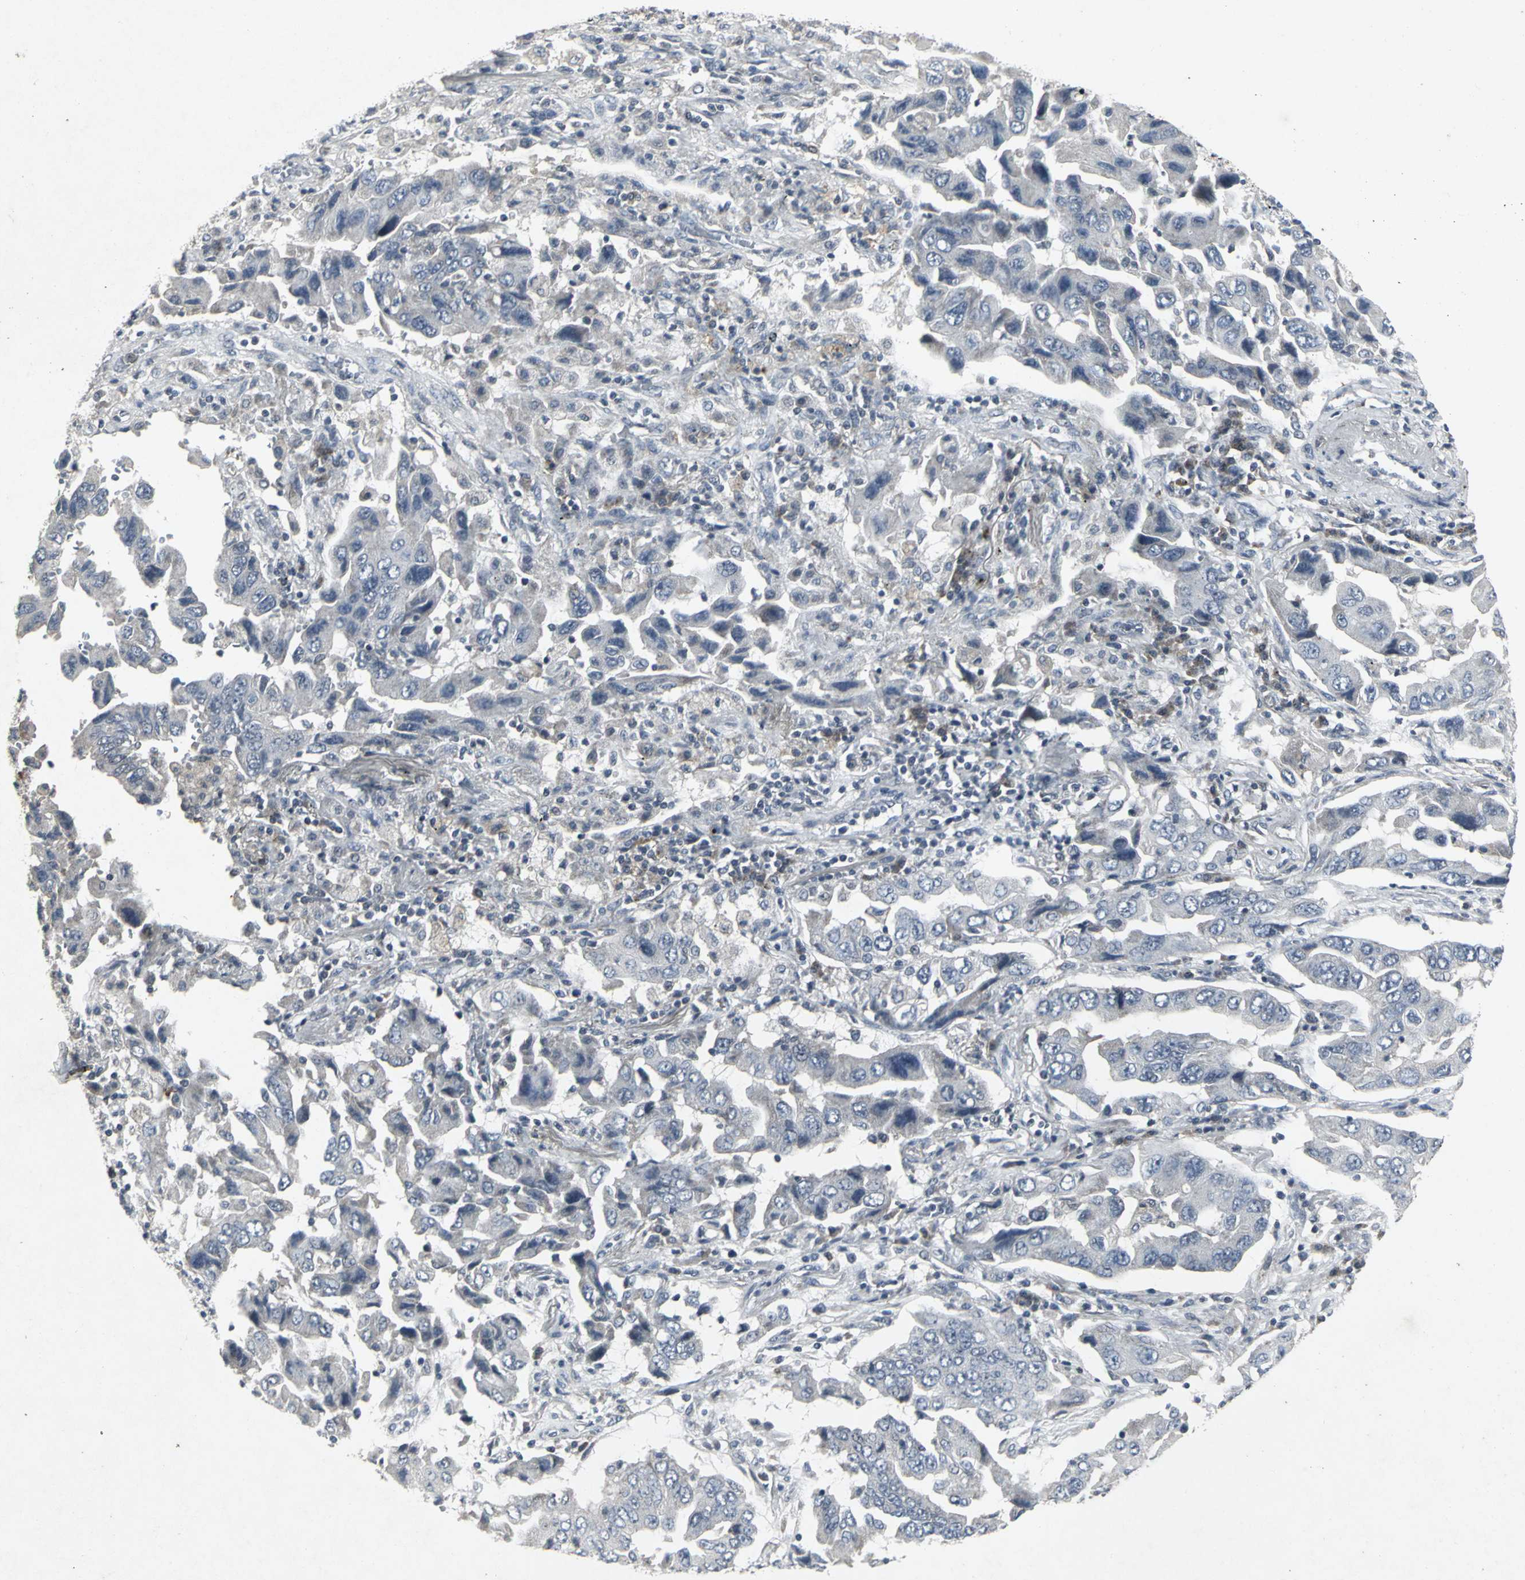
{"staining": {"intensity": "negative", "quantity": "none", "location": "none"}, "tissue": "lung cancer", "cell_type": "Tumor cells", "image_type": "cancer", "snomed": [{"axis": "morphology", "description": "Adenocarcinoma, NOS"}, {"axis": "topography", "description": "Lung"}], "caption": "A micrograph of lung adenocarcinoma stained for a protein shows no brown staining in tumor cells.", "gene": "BMP4", "patient": {"sex": "female", "age": 65}}